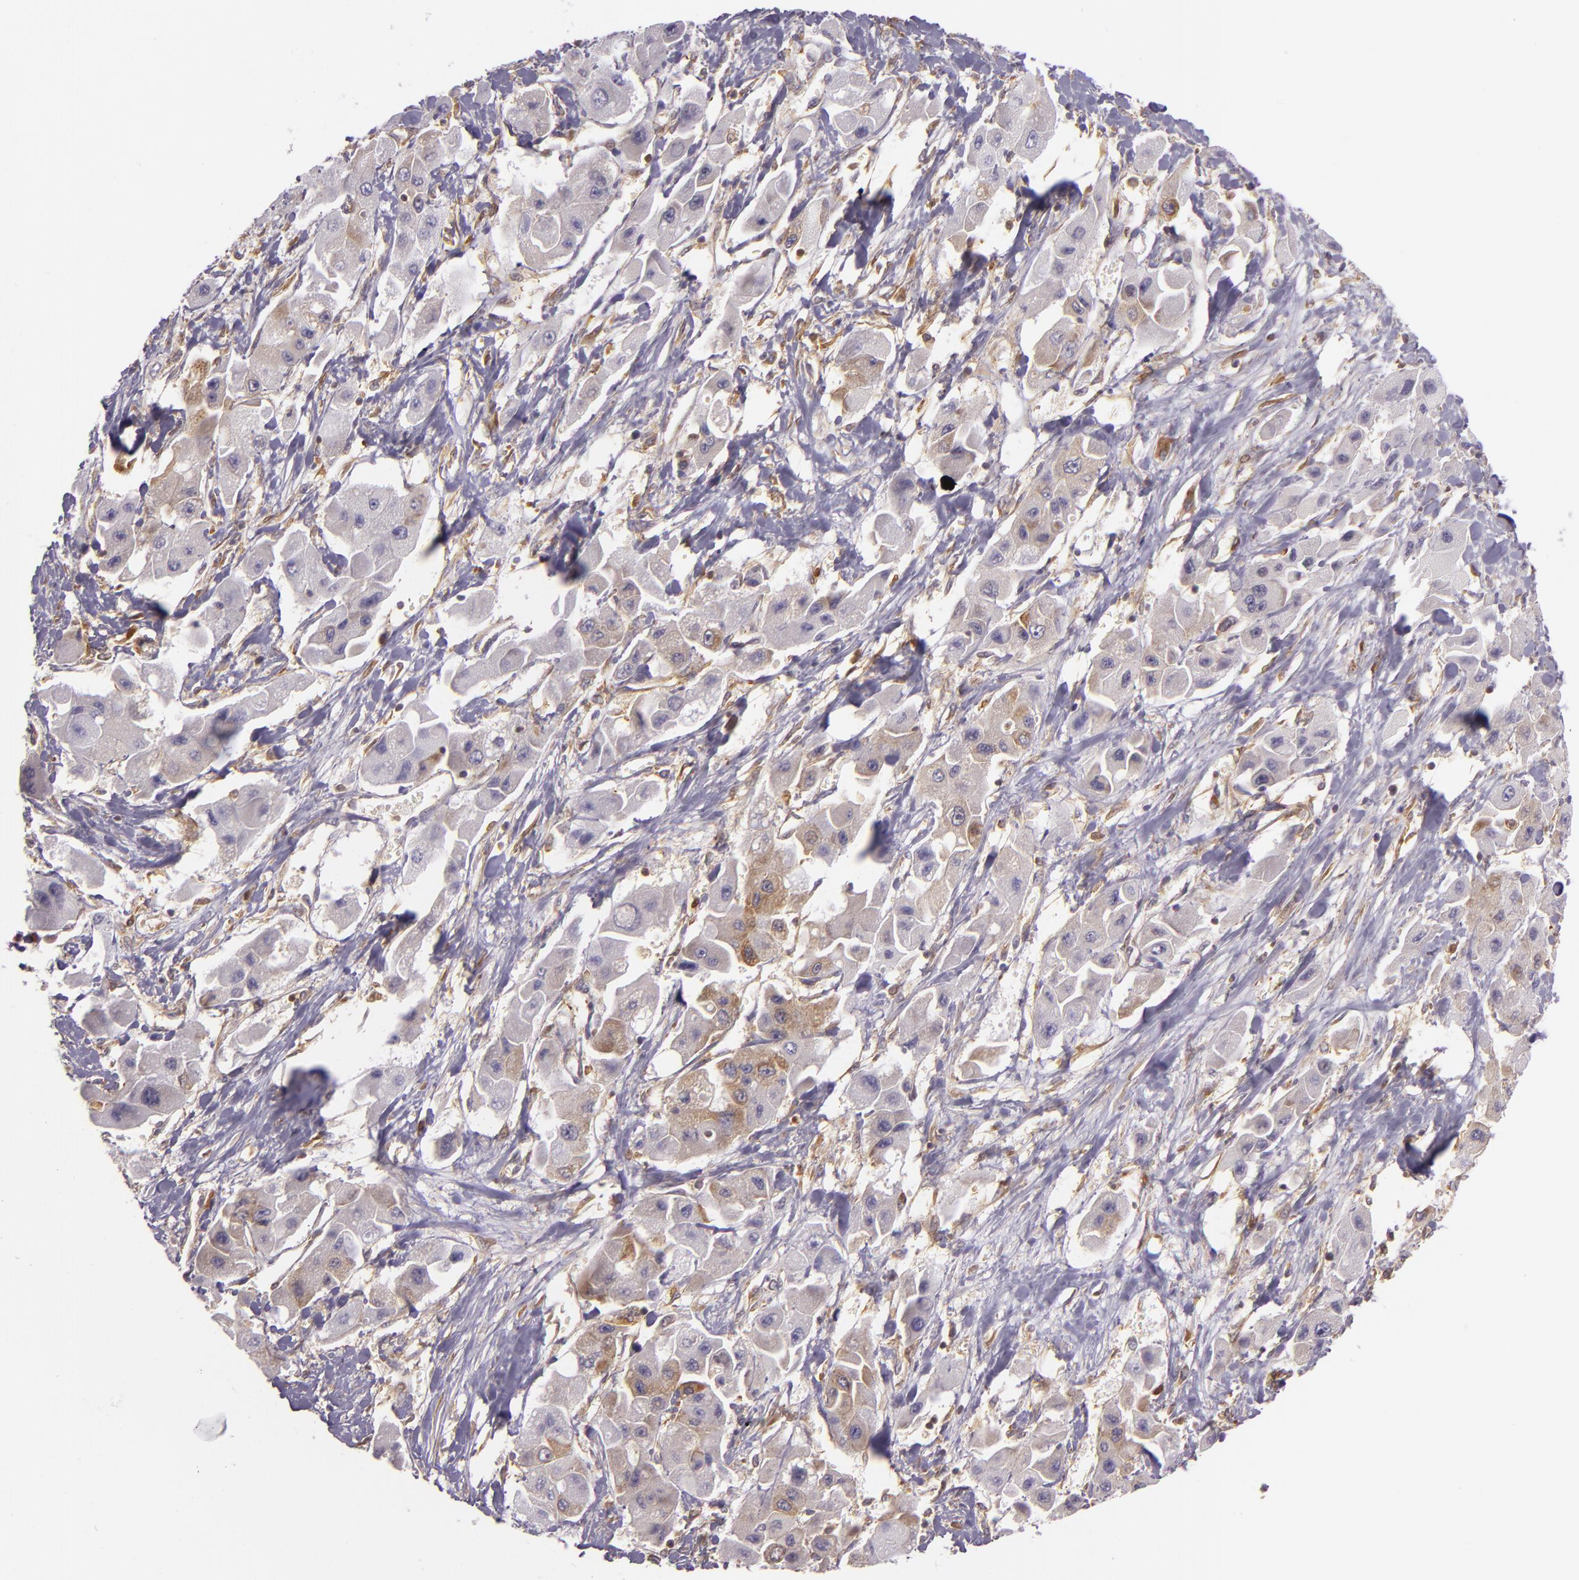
{"staining": {"intensity": "negative", "quantity": "none", "location": "none"}, "tissue": "liver cancer", "cell_type": "Tumor cells", "image_type": "cancer", "snomed": [{"axis": "morphology", "description": "Carcinoma, Hepatocellular, NOS"}, {"axis": "topography", "description": "Liver"}], "caption": "The IHC histopathology image has no significant positivity in tumor cells of hepatocellular carcinoma (liver) tissue.", "gene": "TLN1", "patient": {"sex": "male", "age": 24}}